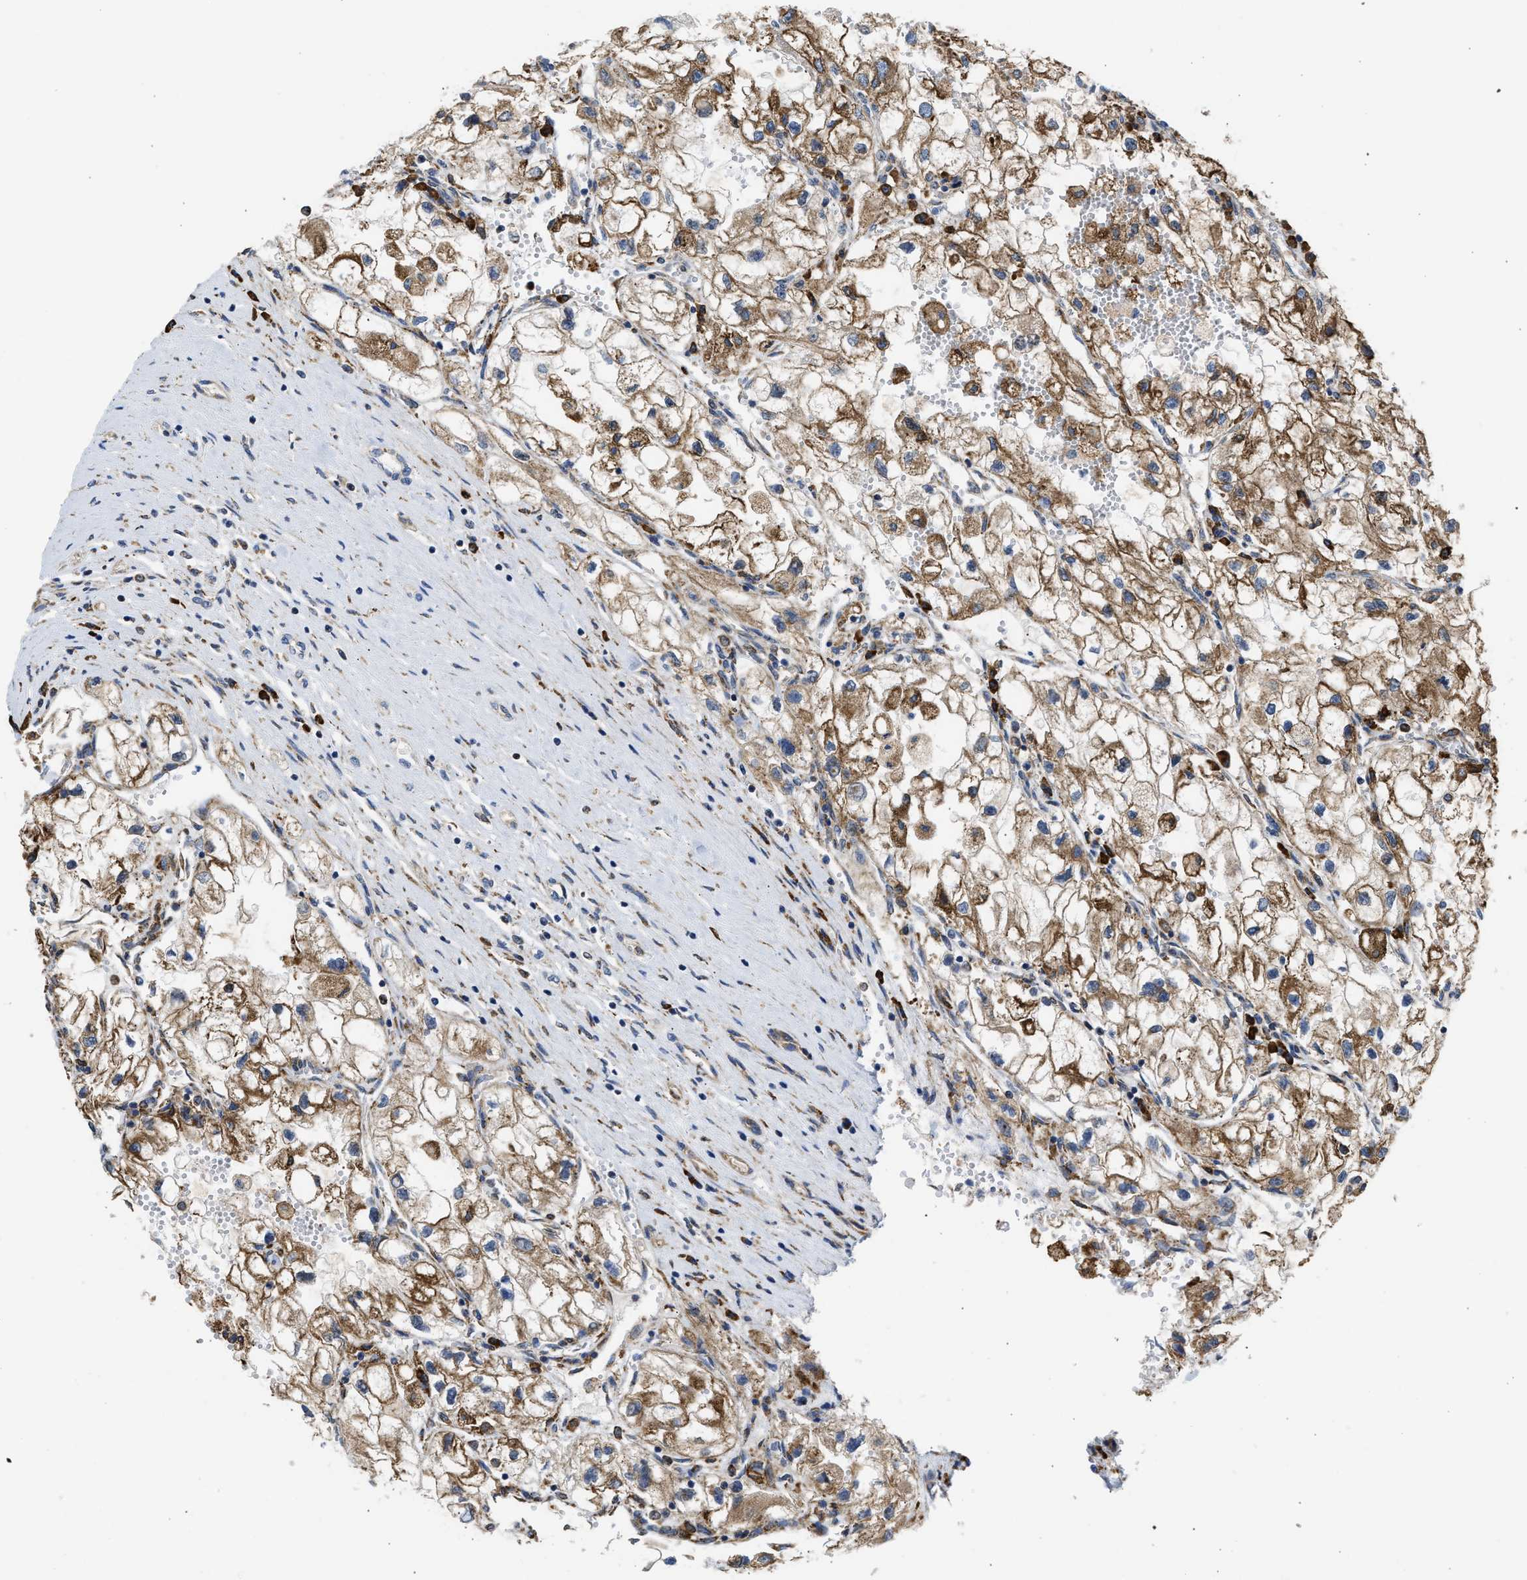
{"staining": {"intensity": "moderate", "quantity": ">75%", "location": "cytoplasmic/membranous"}, "tissue": "renal cancer", "cell_type": "Tumor cells", "image_type": "cancer", "snomed": [{"axis": "morphology", "description": "Adenocarcinoma, NOS"}, {"axis": "topography", "description": "Kidney"}], "caption": "Moderate cytoplasmic/membranous protein expression is identified in approximately >75% of tumor cells in renal cancer. (DAB IHC with brightfield microscopy, high magnification).", "gene": "CYCS", "patient": {"sex": "female", "age": 70}}